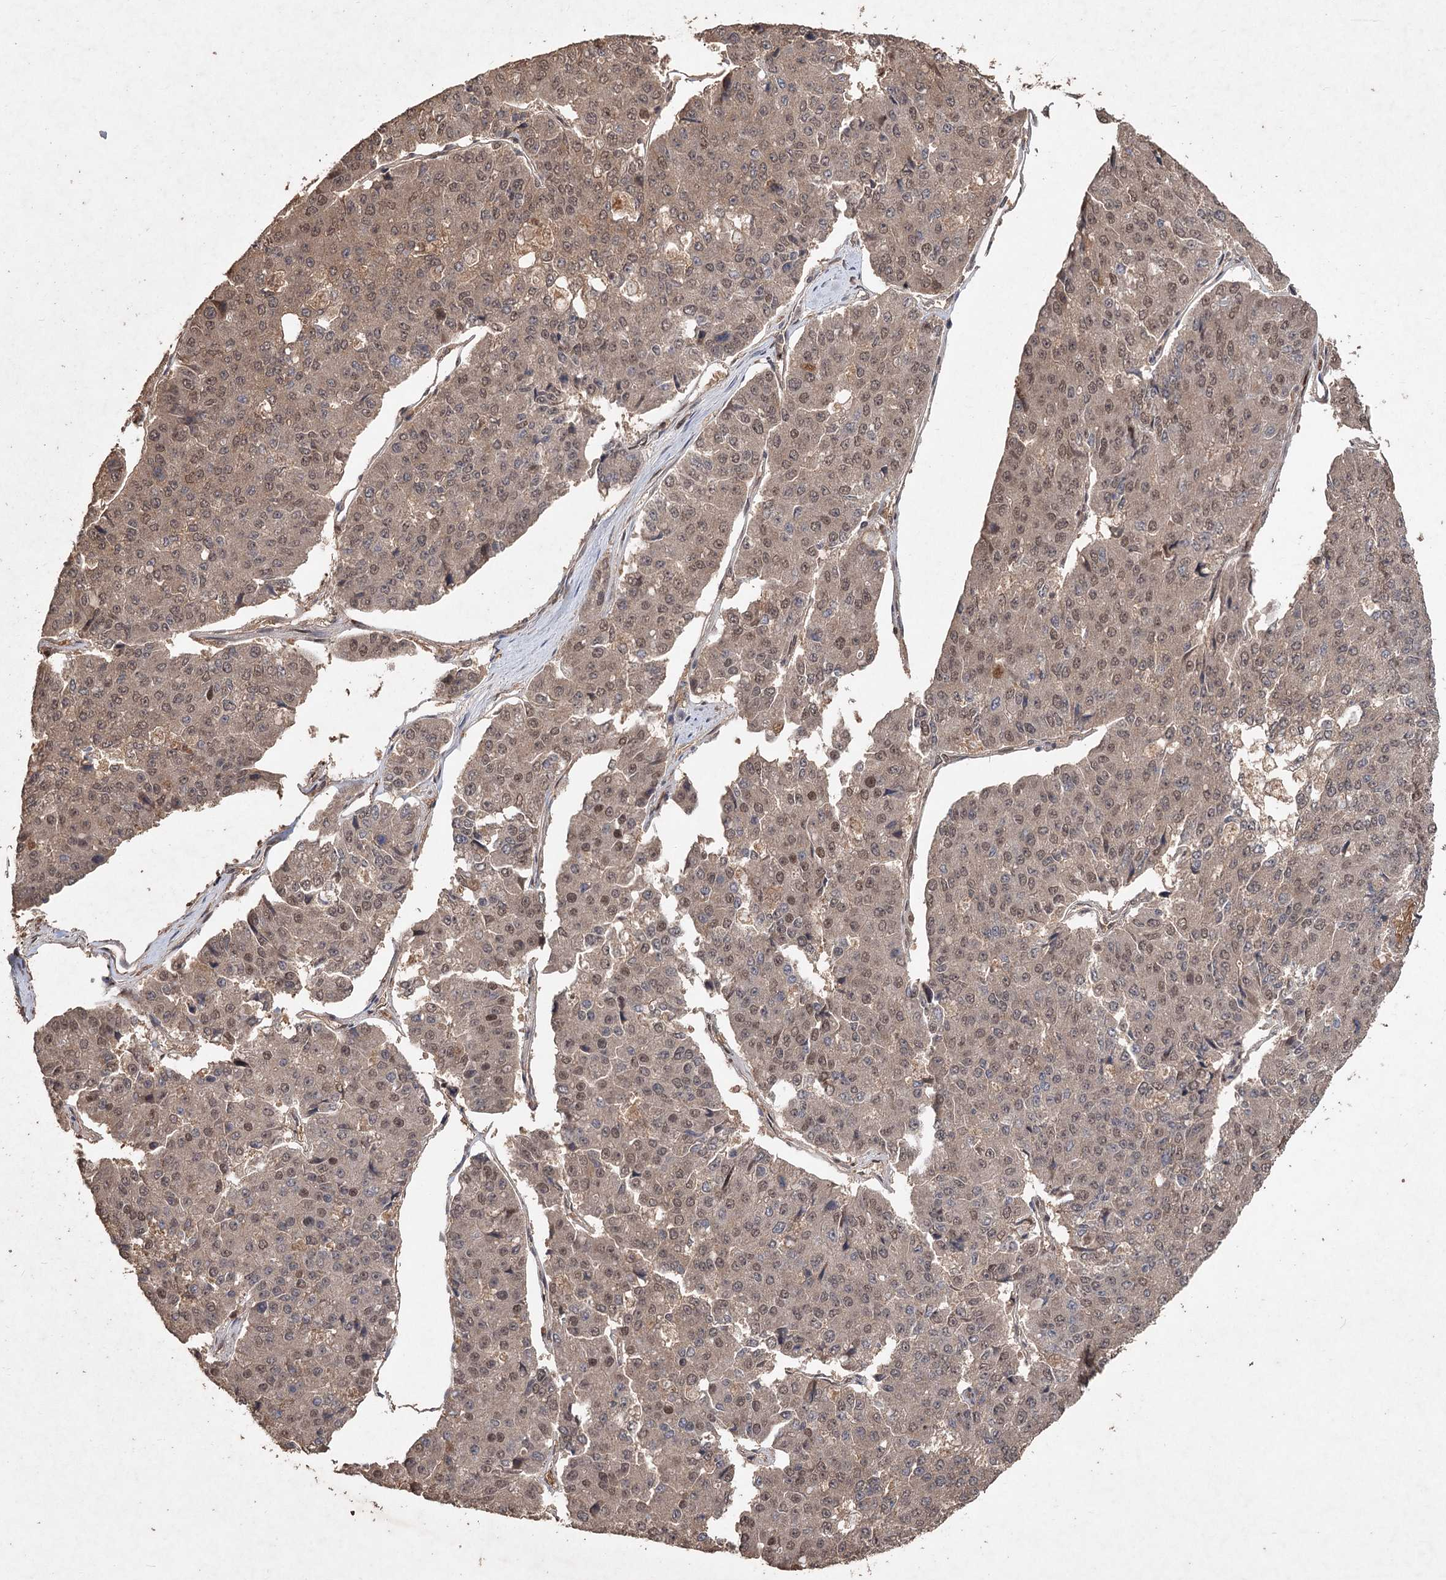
{"staining": {"intensity": "weak", "quantity": ">75%", "location": "nuclear"}, "tissue": "pancreatic cancer", "cell_type": "Tumor cells", "image_type": "cancer", "snomed": [{"axis": "morphology", "description": "Adenocarcinoma, NOS"}, {"axis": "topography", "description": "Pancreas"}], "caption": "Brown immunohistochemical staining in pancreatic cancer reveals weak nuclear staining in about >75% of tumor cells. The staining was performed using DAB (3,3'-diaminobenzidine) to visualize the protein expression in brown, while the nuclei were stained in blue with hematoxylin (Magnification: 20x).", "gene": "FBXO7", "patient": {"sex": "male", "age": 50}}